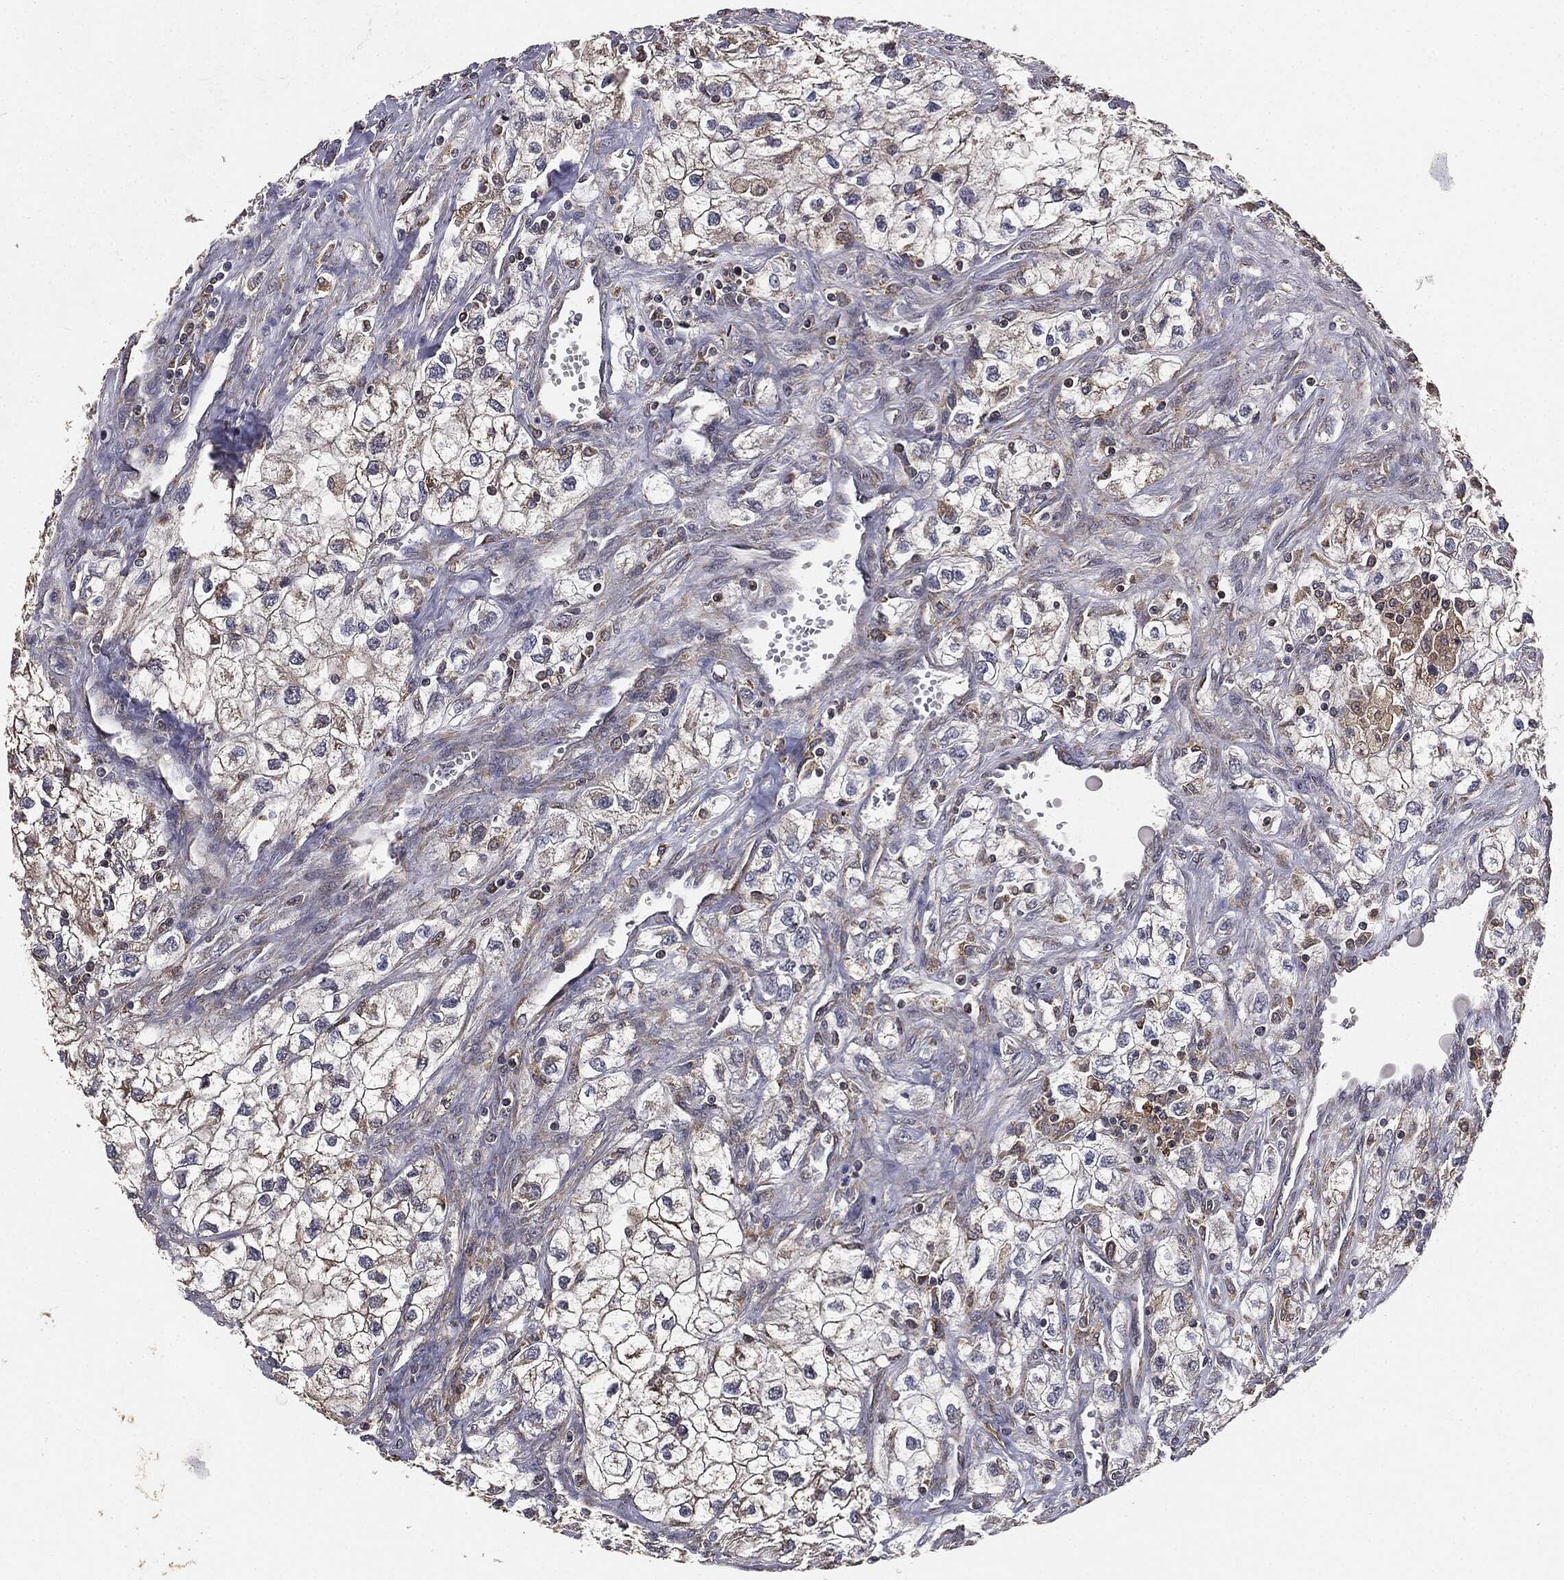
{"staining": {"intensity": "weak", "quantity": "25%-75%", "location": "cytoplasmic/membranous"}, "tissue": "renal cancer", "cell_type": "Tumor cells", "image_type": "cancer", "snomed": [{"axis": "morphology", "description": "Adenocarcinoma, NOS"}, {"axis": "topography", "description": "Kidney"}], "caption": "Adenocarcinoma (renal) tissue displays weak cytoplasmic/membranous staining in about 25%-75% of tumor cells", "gene": "MIER2", "patient": {"sex": "male", "age": 59}}